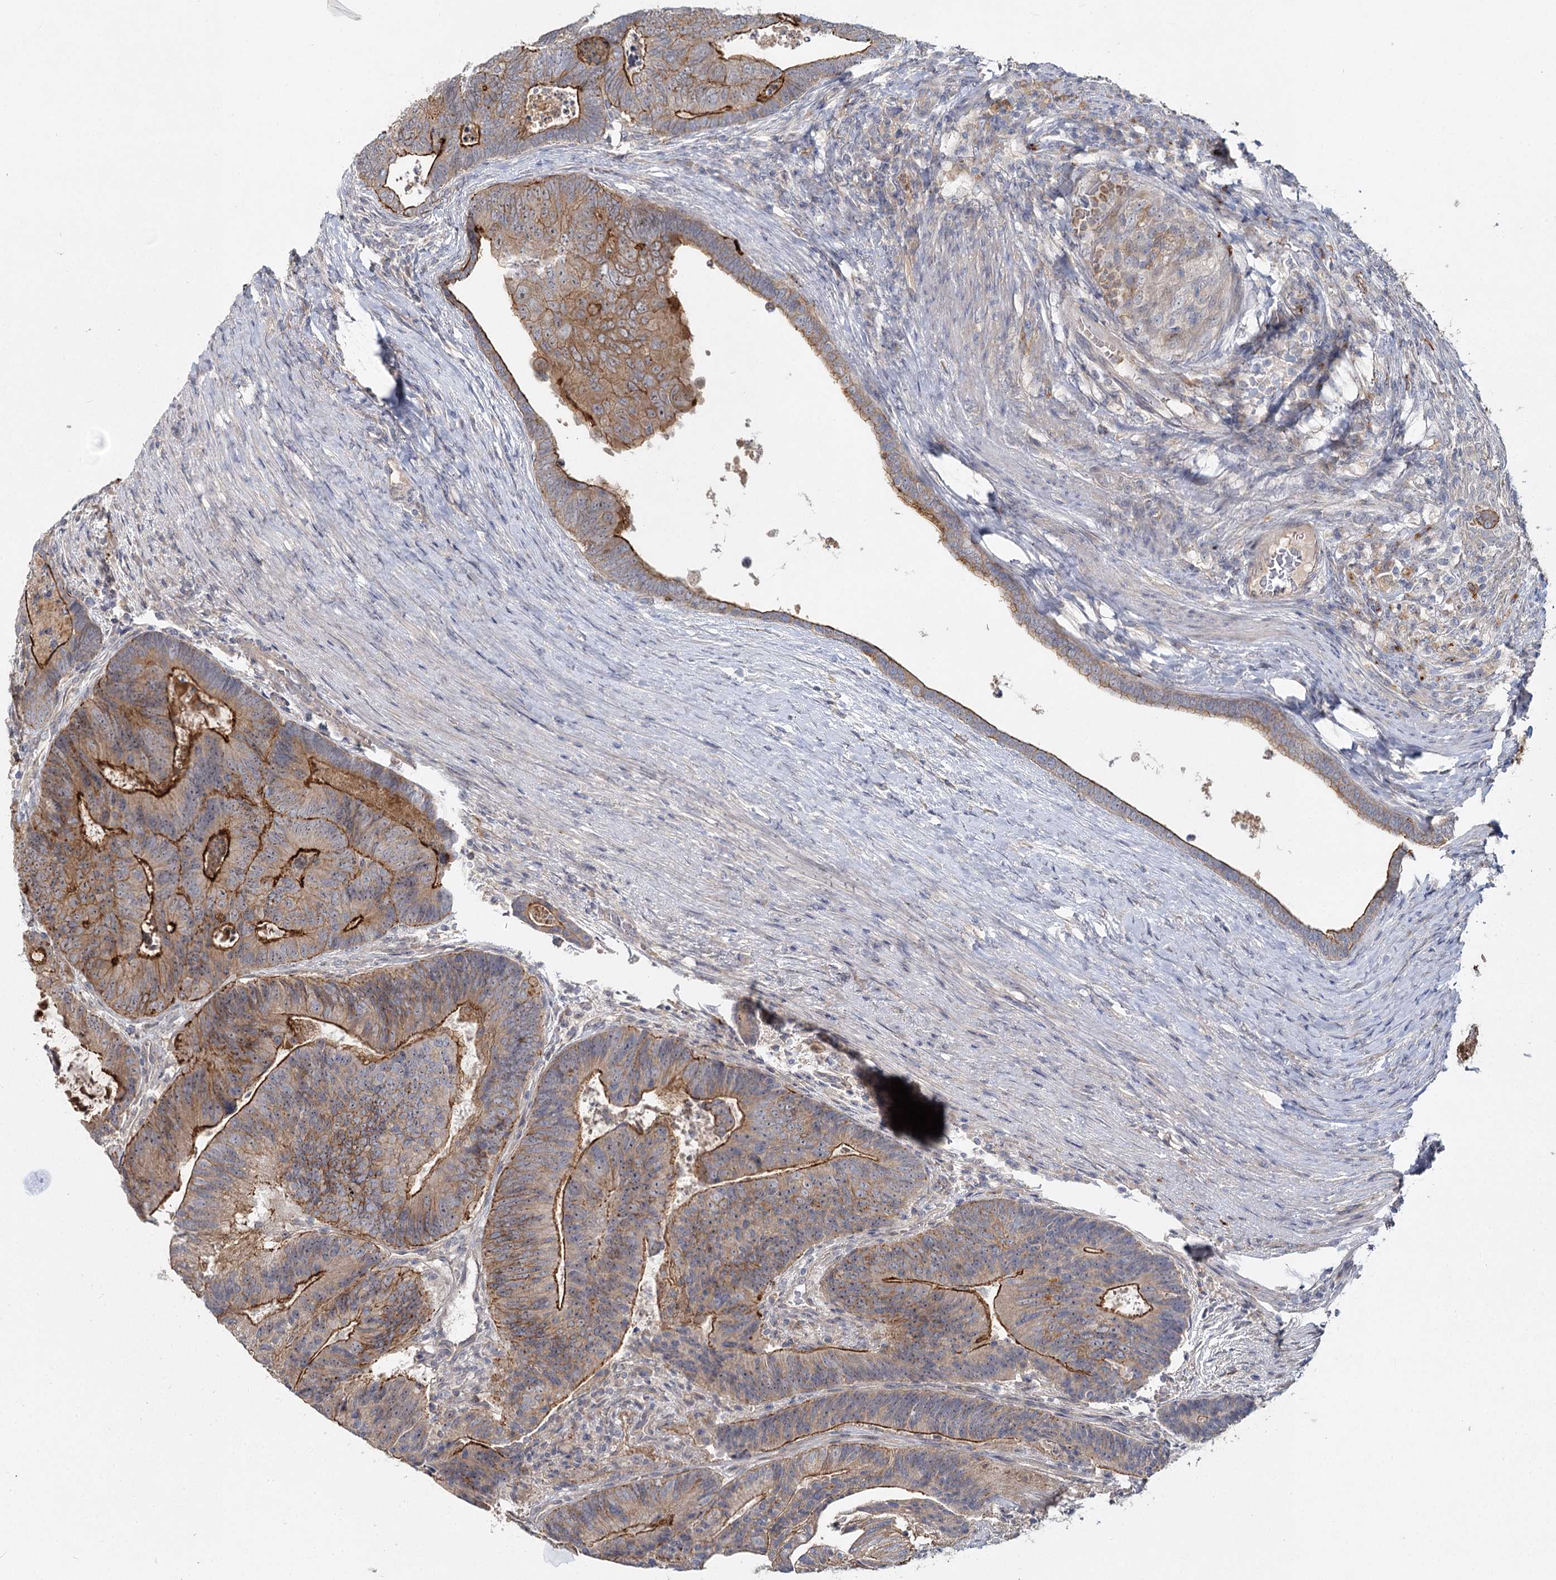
{"staining": {"intensity": "strong", "quantity": ">75%", "location": "cytoplasmic/membranous"}, "tissue": "colorectal cancer", "cell_type": "Tumor cells", "image_type": "cancer", "snomed": [{"axis": "morphology", "description": "Adenocarcinoma, NOS"}, {"axis": "topography", "description": "Colon"}], "caption": "Immunohistochemistry histopathology image of colorectal cancer (adenocarcinoma) stained for a protein (brown), which displays high levels of strong cytoplasmic/membranous expression in about >75% of tumor cells.", "gene": "ANGPTL5", "patient": {"sex": "female", "age": 67}}